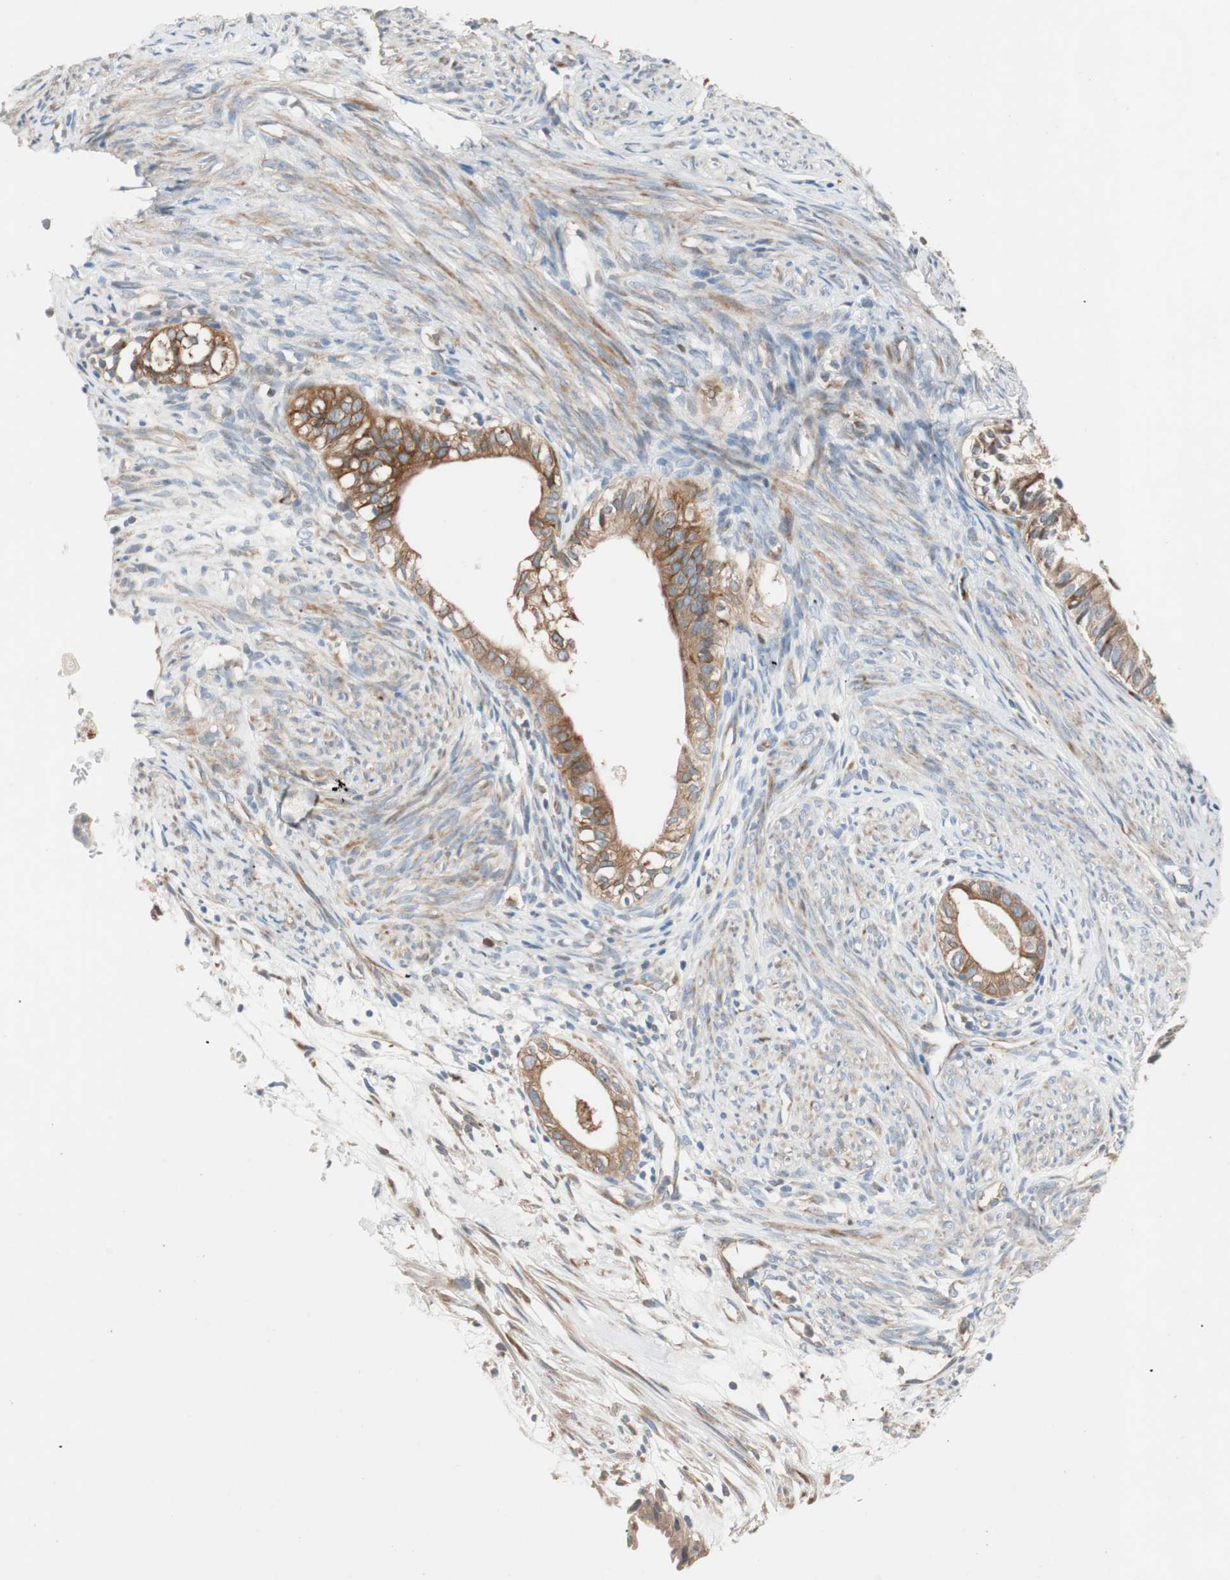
{"staining": {"intensity": "strong", "quantity": ">75%", "location": "cytoplasmic/membranous"}, "tissue": "cervical cancer", "cell_type": "Tumor cells", "image_type": "cancer", "snomed": [{"axis": "morphology", "description": "Normal tissue, NOS"}, {"axis": "morphology", "description": "Adenocarcinoma, NOS"}, {"axis": "topography", "description": "Cervix"}, {"axis": "topography", "description": "Endometrium"}], "caption": "The immunohistochemical stain labels strong cytoplasmic/membranous staining in tumor cells of adenocarcinoma (cervical) tissue.", "gene": "FAAH", "patient": {"sex": "female", "age": 86}}